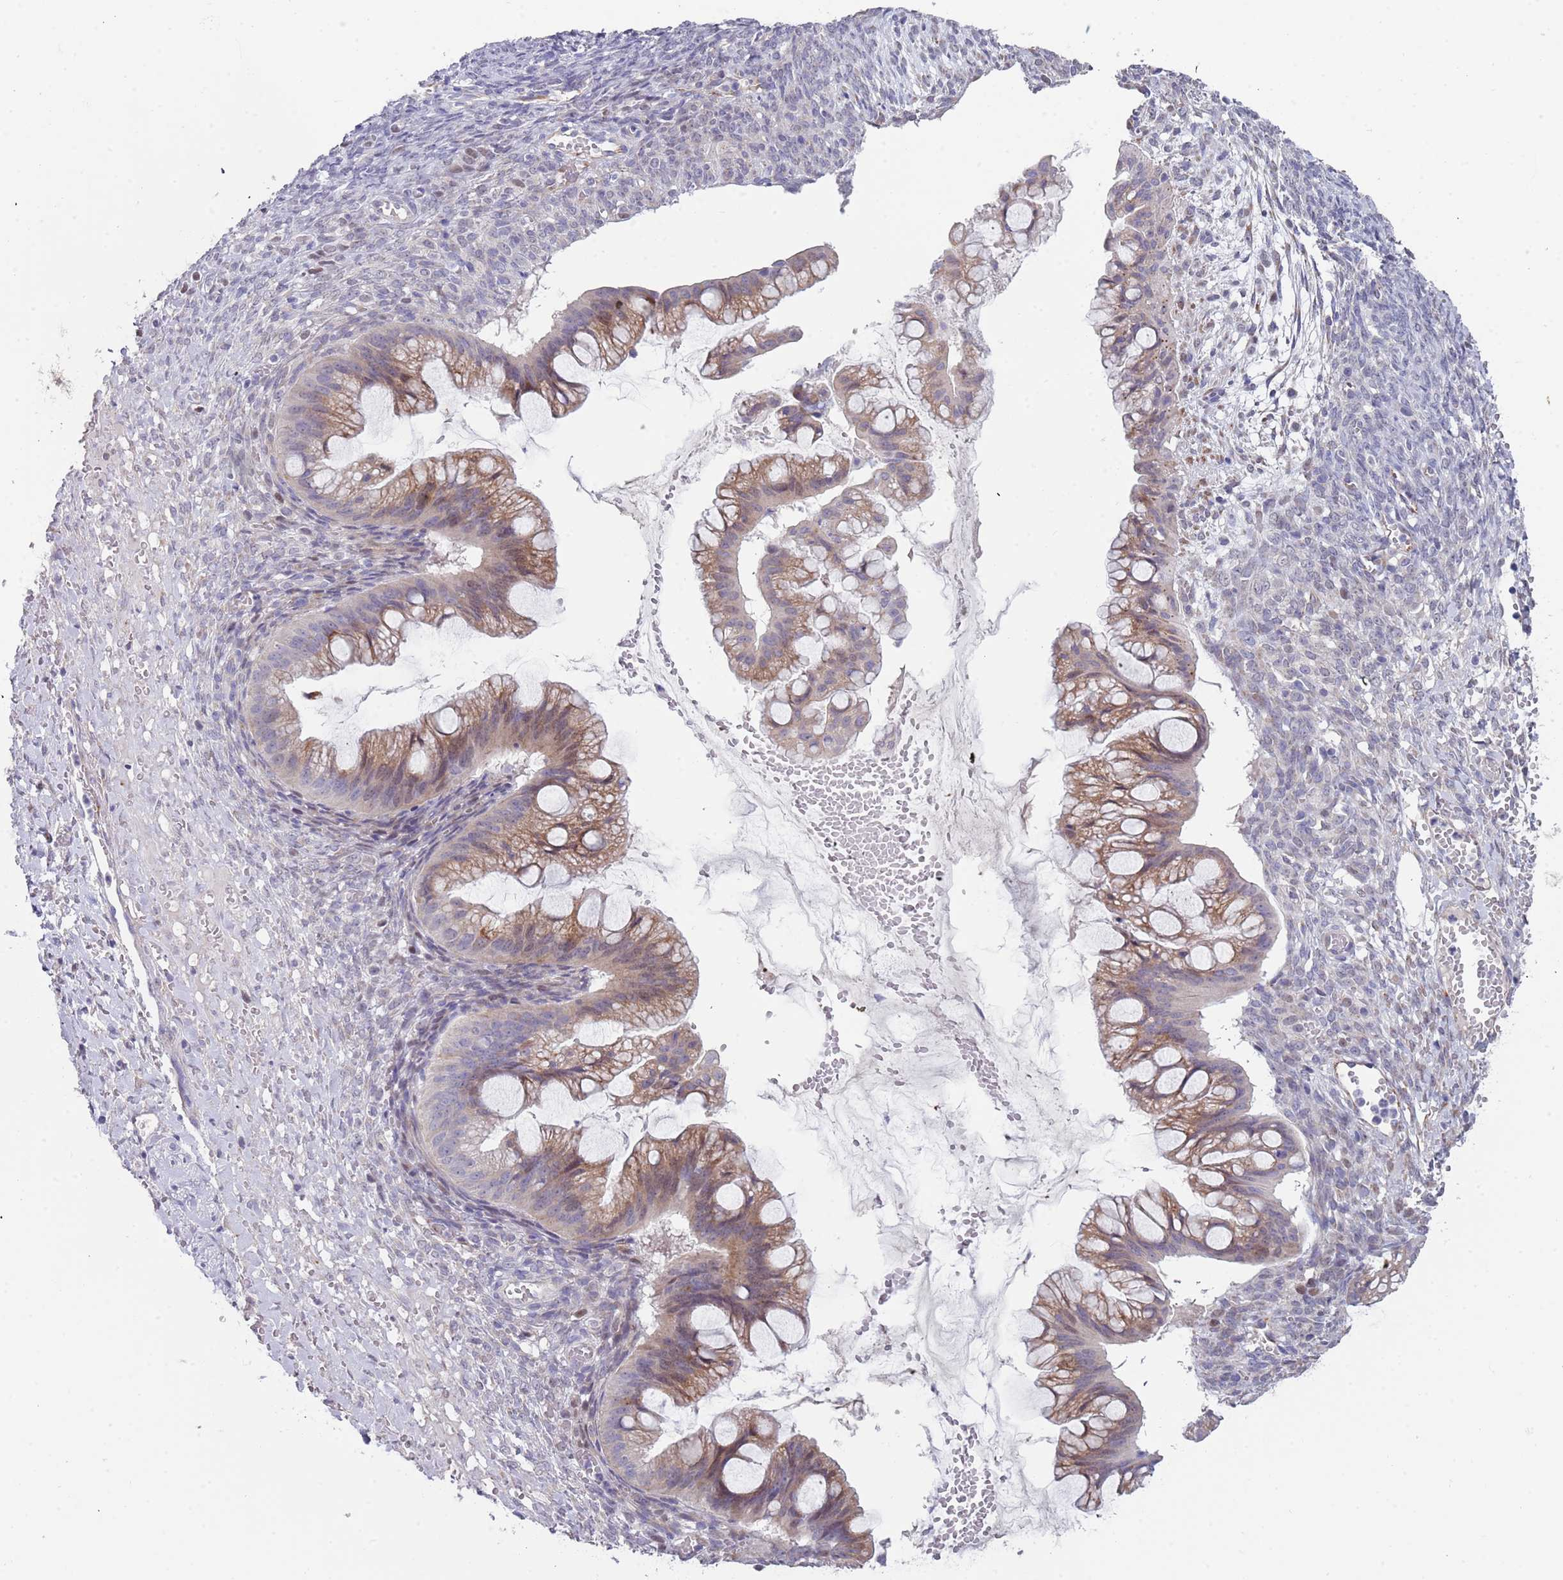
{"staining": {"intensity": "moderate", "quantity": "25%-75%", "location": "cytoplasmic/membranous"}, "tissue": "ovarian cancer", "cell_type": "Tumor cells", "image_type": "cancer", "snomed": [{"axis": "morphology", "description": "Cystadenocarcinoma, mucinous, NOS"}, {"axis": "topography", "description": "Ovary"}], "caption": "Protein expression analysis of mucinous cystadenocarcinoma (ovarian) exhibits moderate cytoplasmic/membranous expression in about 25%-75% of tumor cells. (DAB IHC, brown staining for protein, blue staining for nuclei).", "gene": "TNRC6C", "patient": {"sex": "female", "age": 73}}